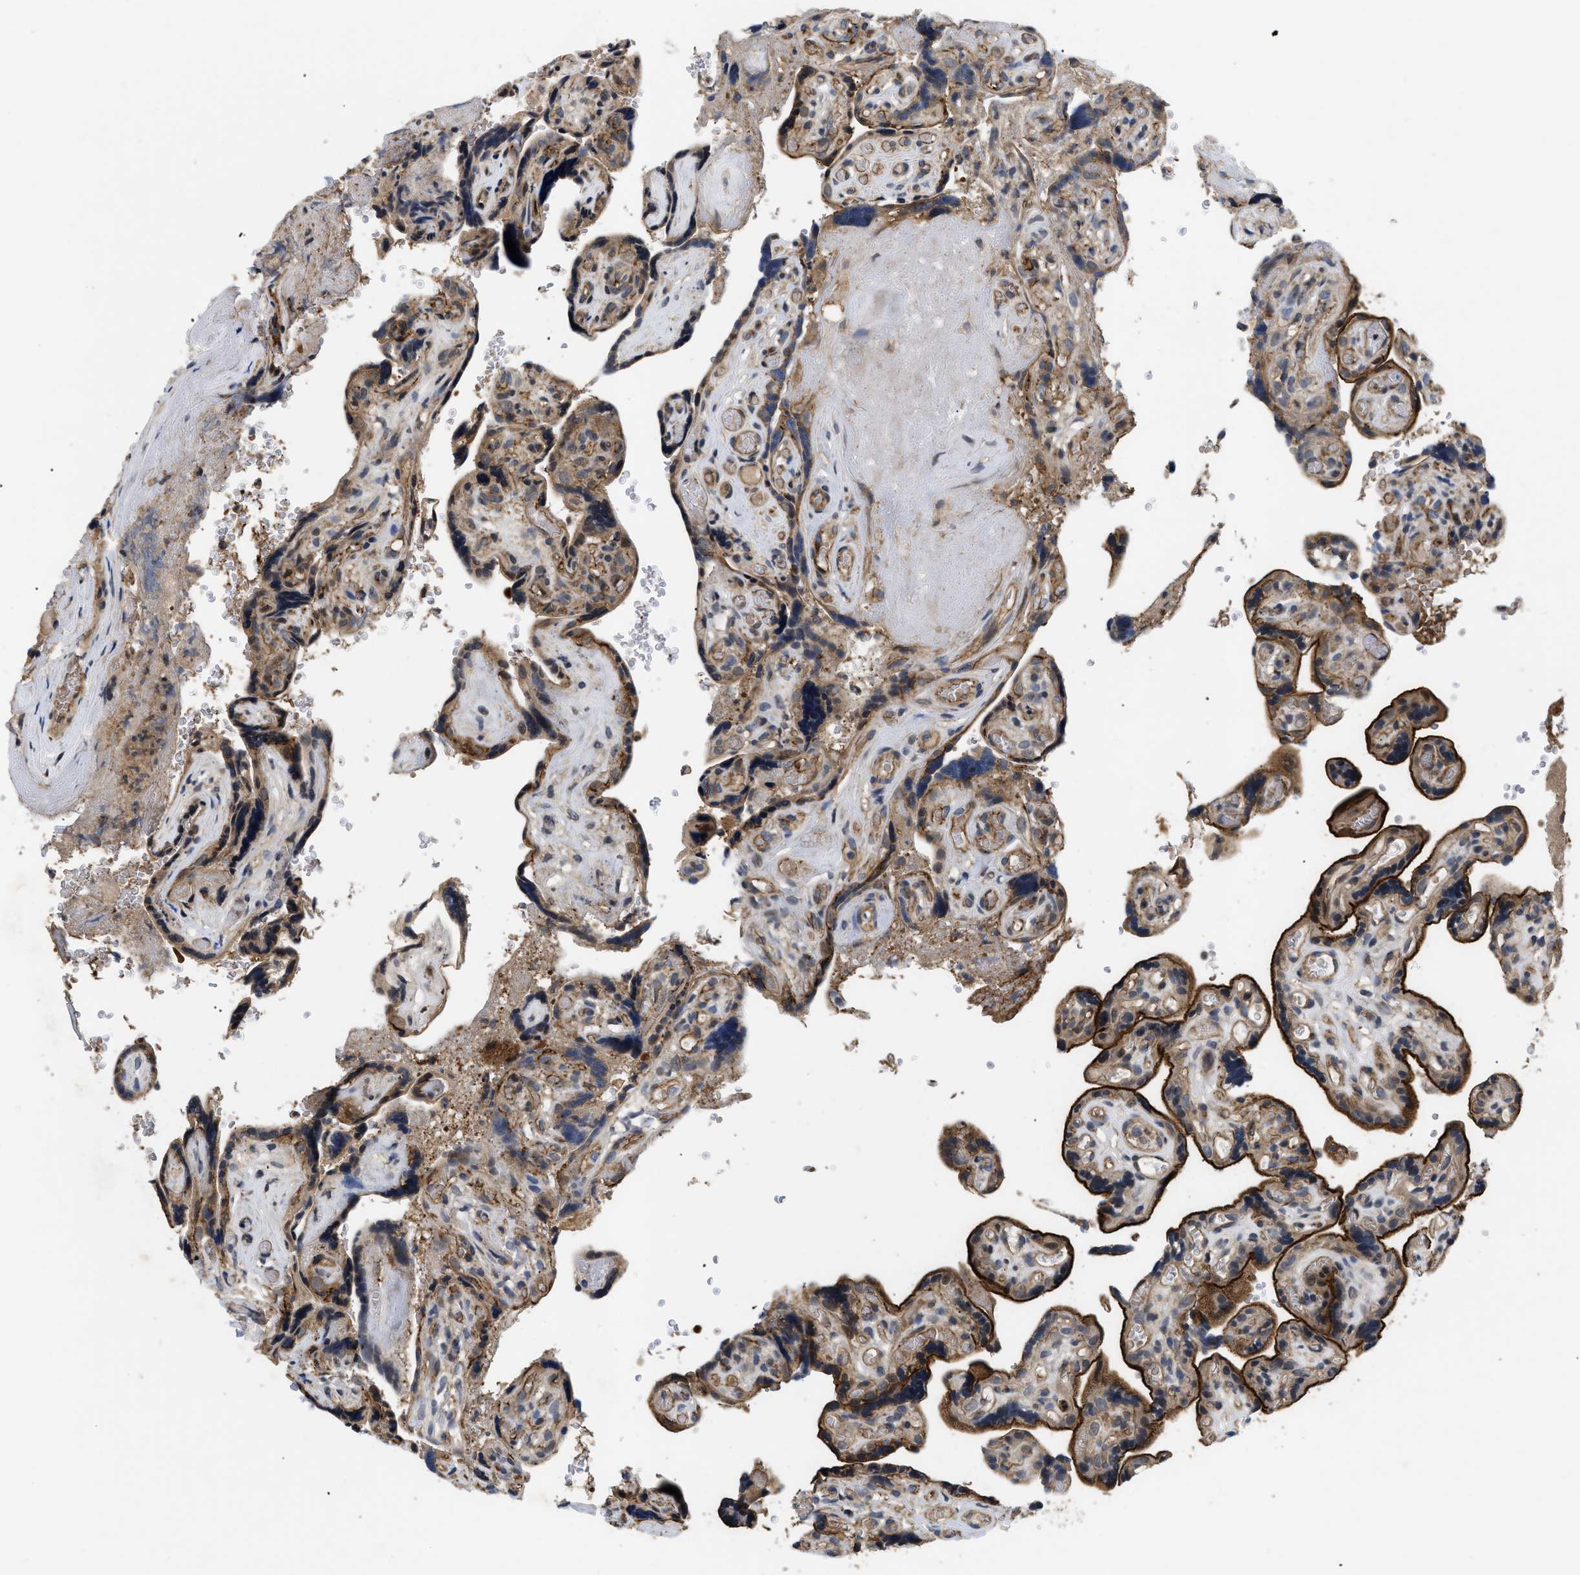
{"staining": {"intensity": "strong", "quantity": ">75%", "location": "cytoplasmic/membranous"}, "tissue": "placenta", "cell_type": "Trophoblastic cells", "image_type": "normal", "snomed": [{"axis": "morphology", "description": "Normal tissue, NOS"}, {"axis": "topography", "description": "Placenta"}], "caption": "This micrograph reveals IHC staining of normal human placenta, with high strong cytoplasmic/membranous expression in approximately >75% of trophoblastic cells.", "gene": "HMGCR", "patient": {"sex": "female", "age": 30}}